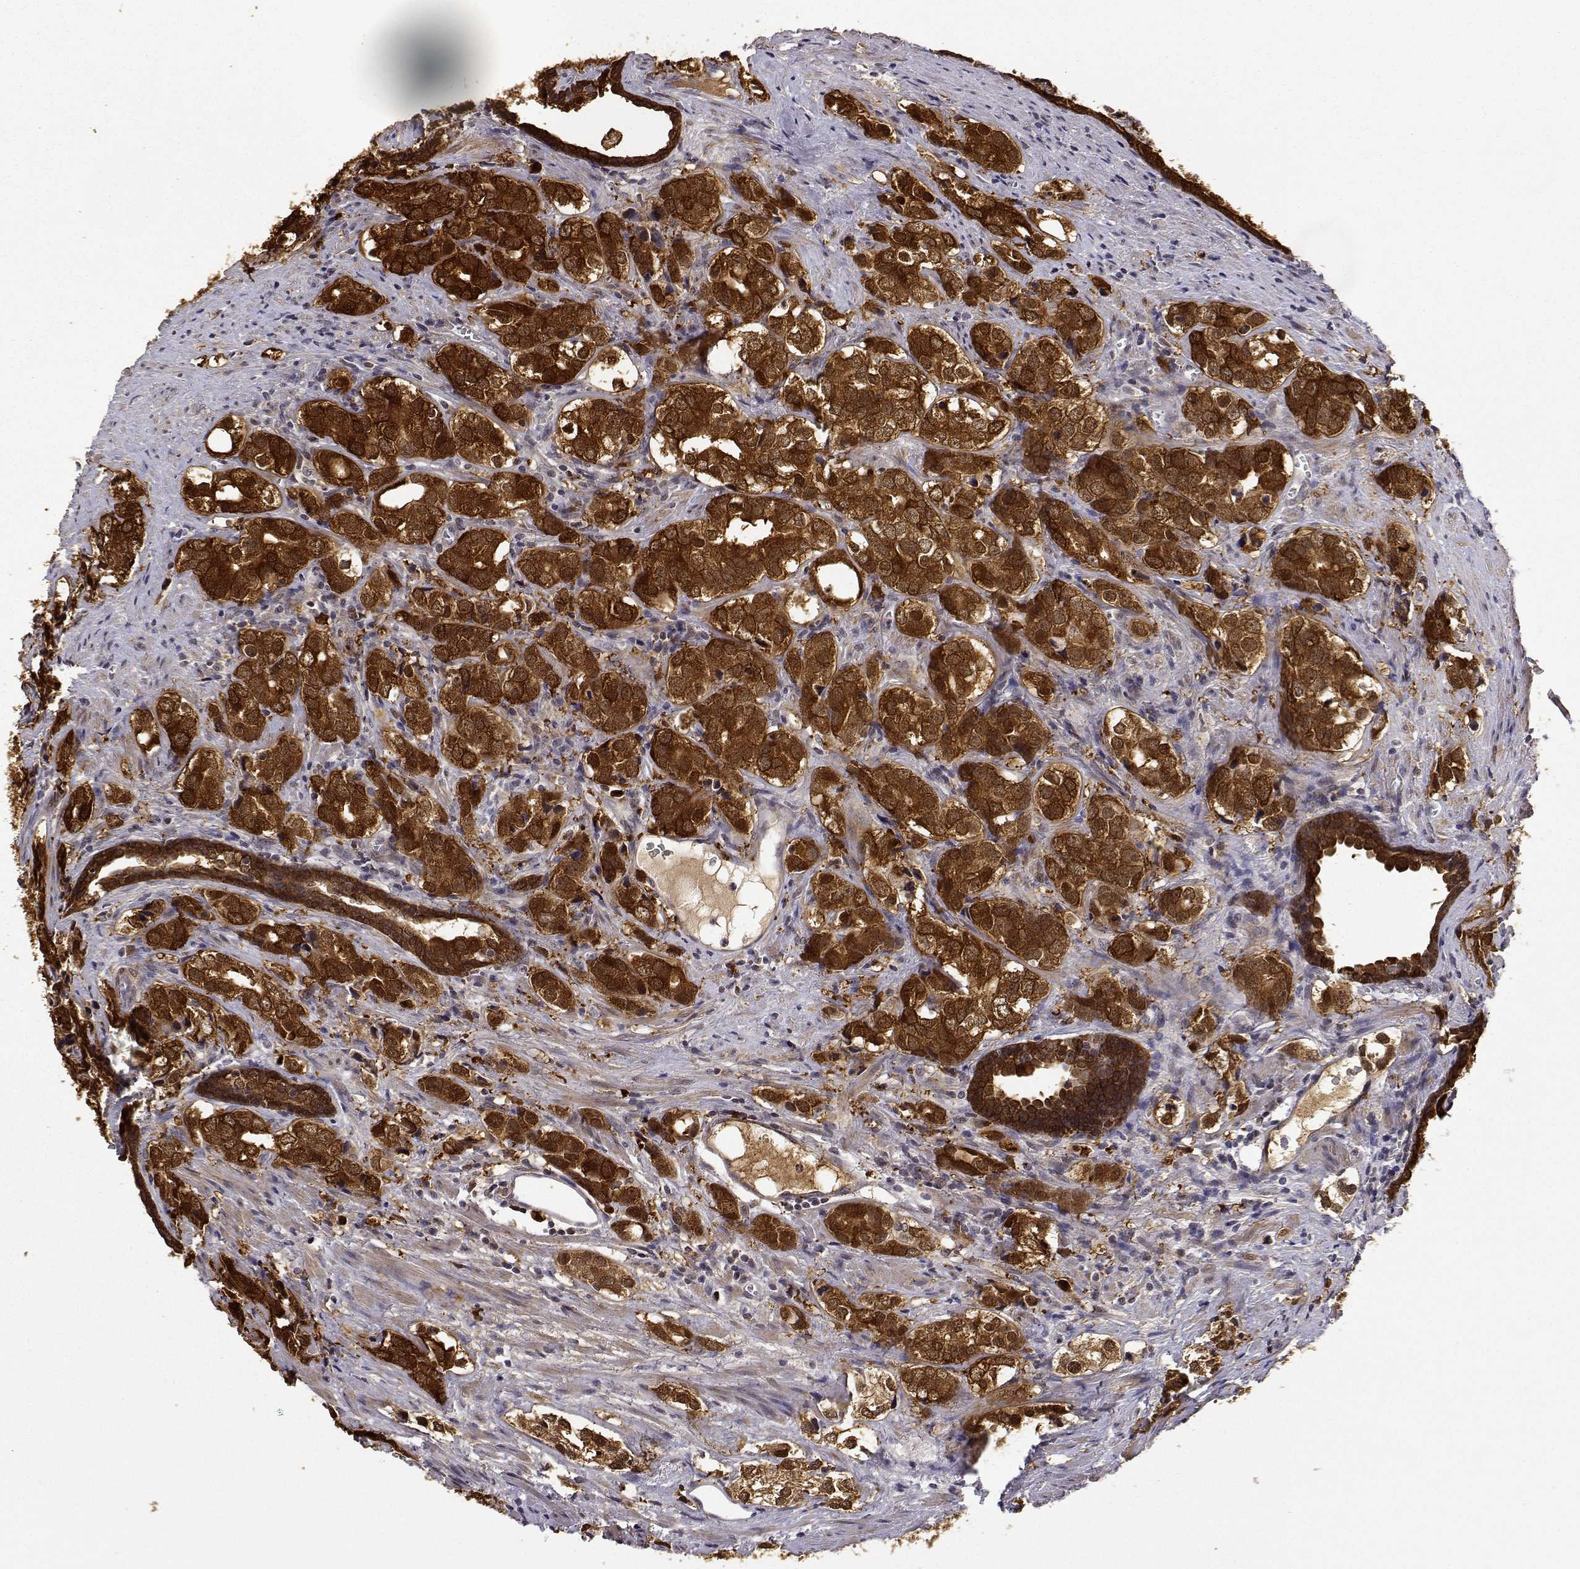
{"staining": {"intensity": "strong", "quantity": ">75%", "location": "cytoplasmic/membranous"}, "tissue": "prostate cancer", "cell_type": "Tumor cells", "image_type": "cancer", "snomed": [{"axis": "morphology", "description": "Adenocarcinoma, NOS"}, {"axis": "topography", "description": "Prostate and seminal vesicle, NOS"}], "caption": "Adenocarcinoma (prostate) was stained to show a protein in brown. There is high levels of strong cytoplasmic/membranous expression in approximately >75% of tumor cells.", "gene": "PHGDH", "patient": {"sex": "male", "age": 63}}